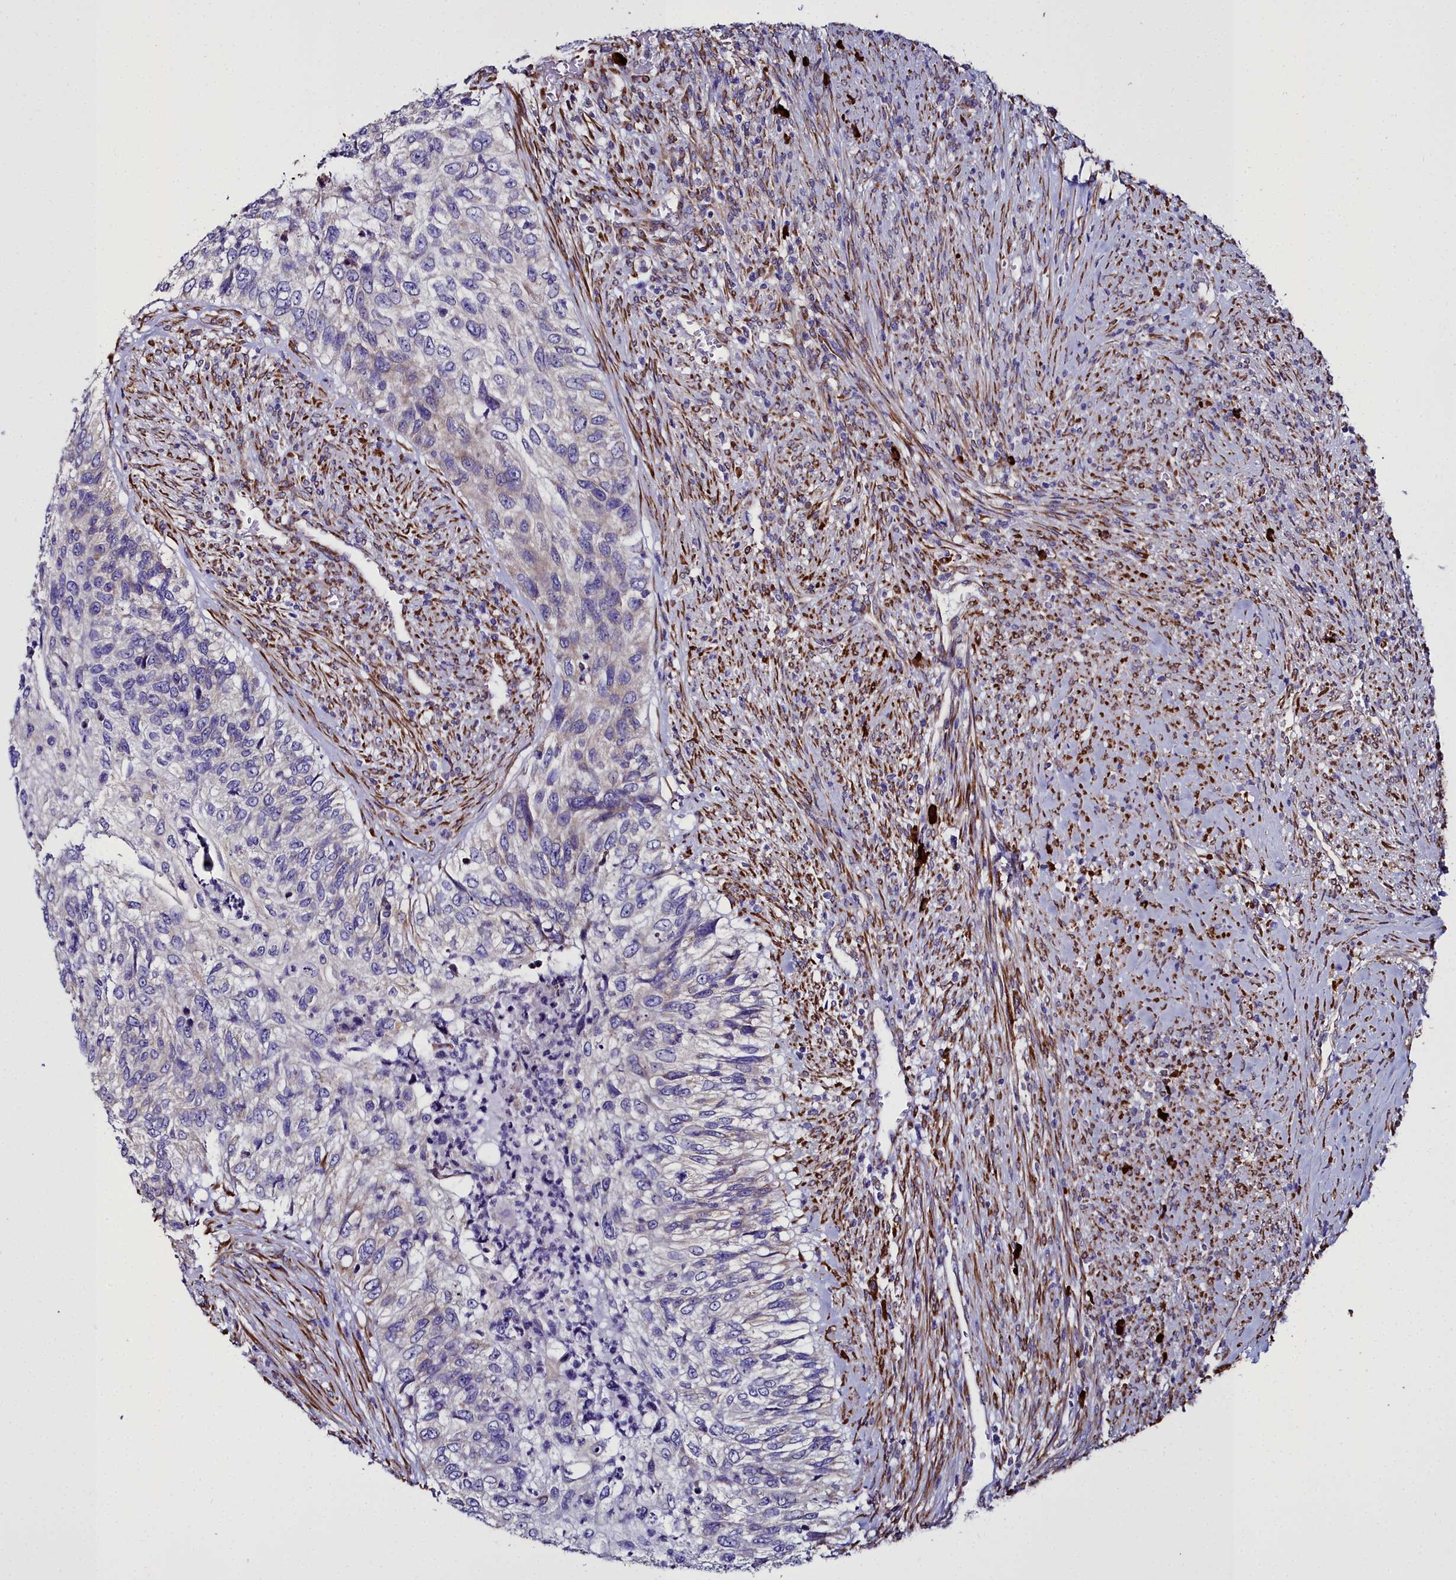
{"staining": {"intensity": "weak", "quantity": "<25%", "location": "cytoplasmic/membranous"}, "tissue": "urothelial cancer", "cell_type": "Tumor cells", "image_type": "cancer", "snomed": [{"axis": "morphology", "description": "Urothelial carcinoma, High grade"}, {"axis": "topography", "description": "Urinary bladder"}], "caption": "High power microscopy micrograph of an immunohistochemistry histopathology image of urothelial cancer, revealing no significant staining in tumor cells.", "gene": "TXNDC5", "patient": {"sex": "female", "age": 60}}